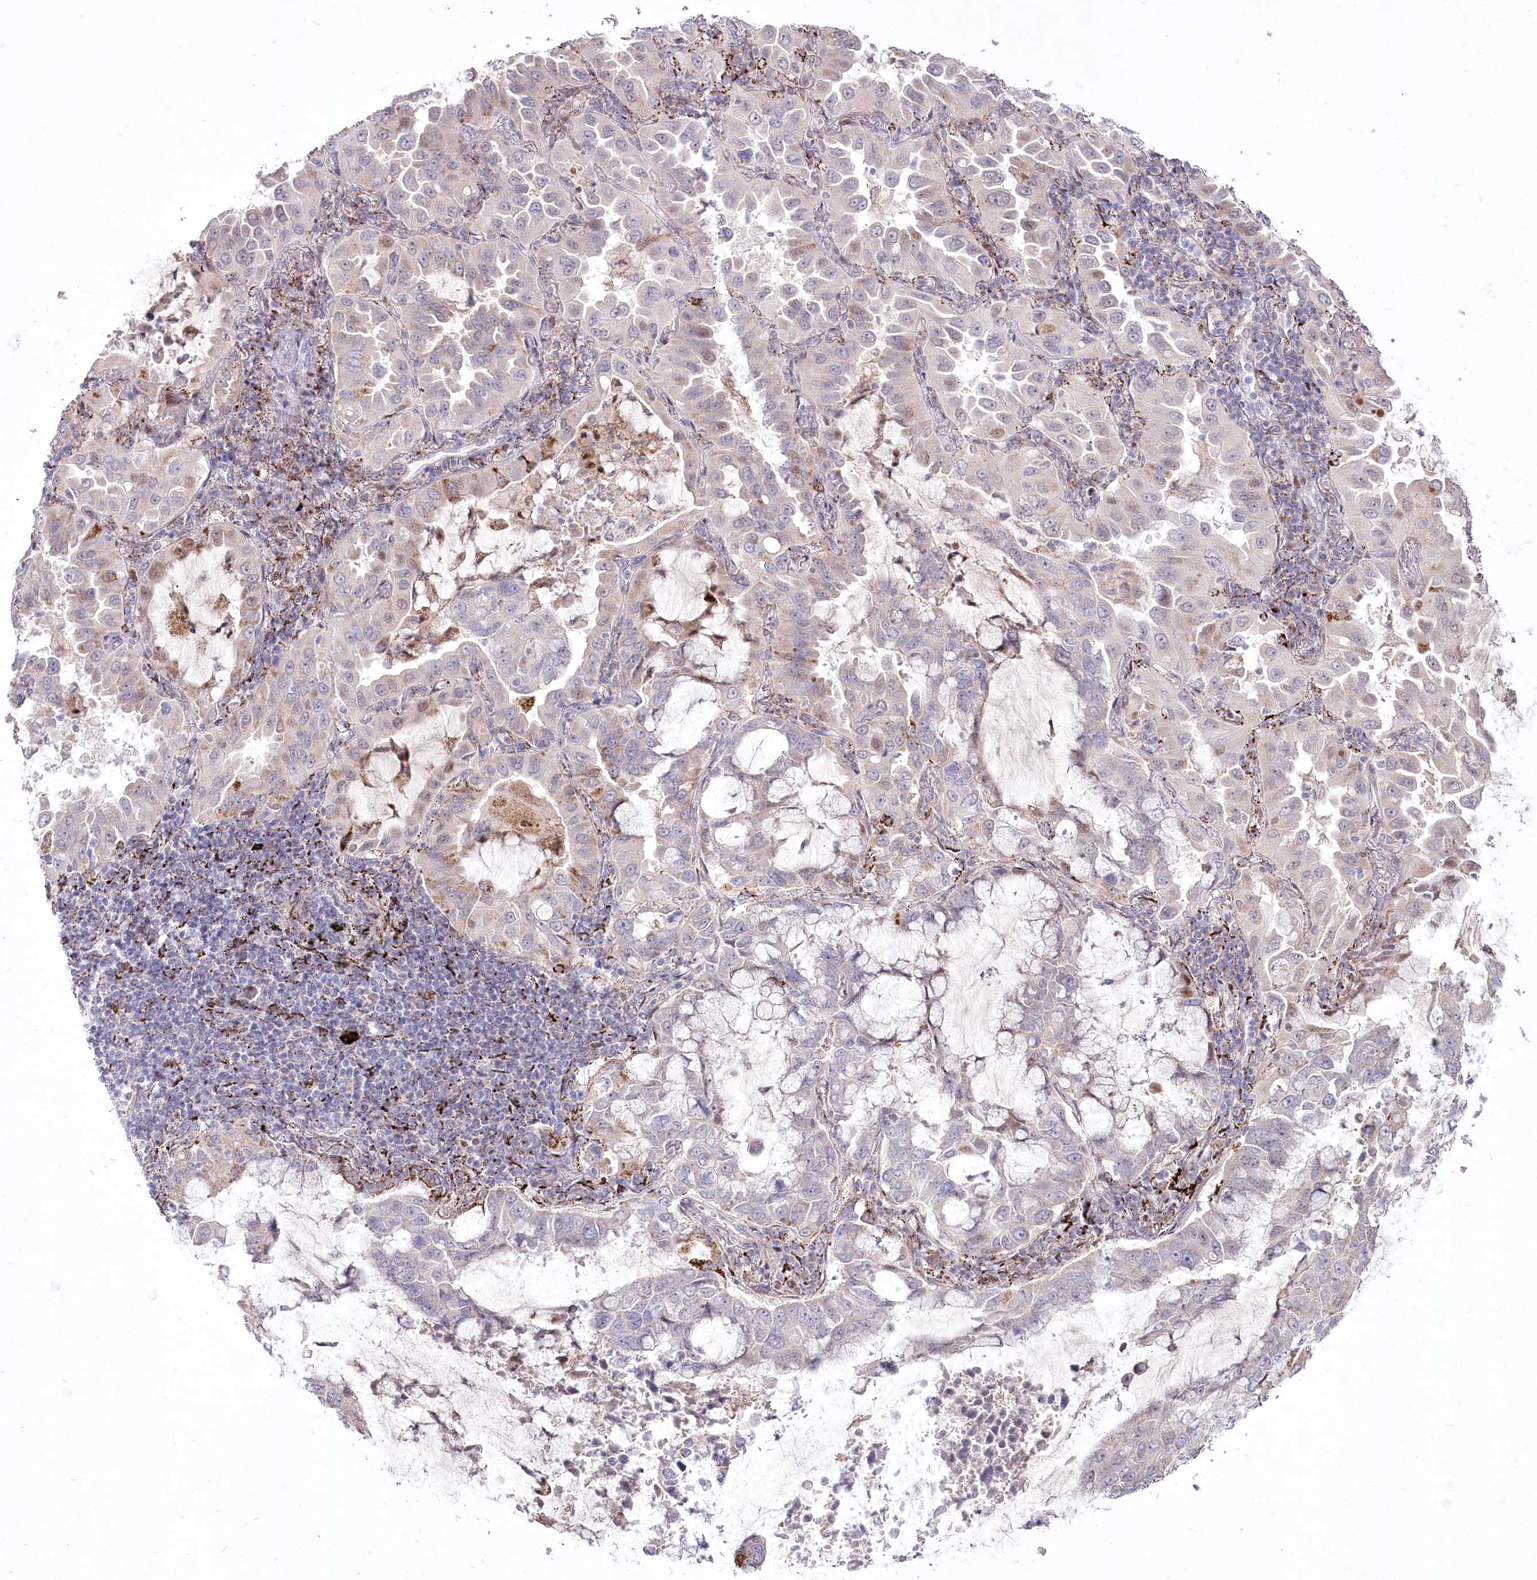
{"staining": {"intensity": "weak", "quantity": "<25%", "location": "cytoplasmic/membranous"}, "tissue": "lung cancer", "cell_type": "Tumor cells", "image_type": "cancer", "snomed": [{"axis": "morphology", "description": "Adenocarcinoma, NOS"}, {"axis": "topography", "description": "Lung"}], "caption": "High power microscopy photomicrograph of an immunohistochemistry (IHC) image of lung adenocarcinoma, revealing no significant expression in tumor cells.", "gene": "CEP164", "patient": {"sex": "male", "age": 64}}